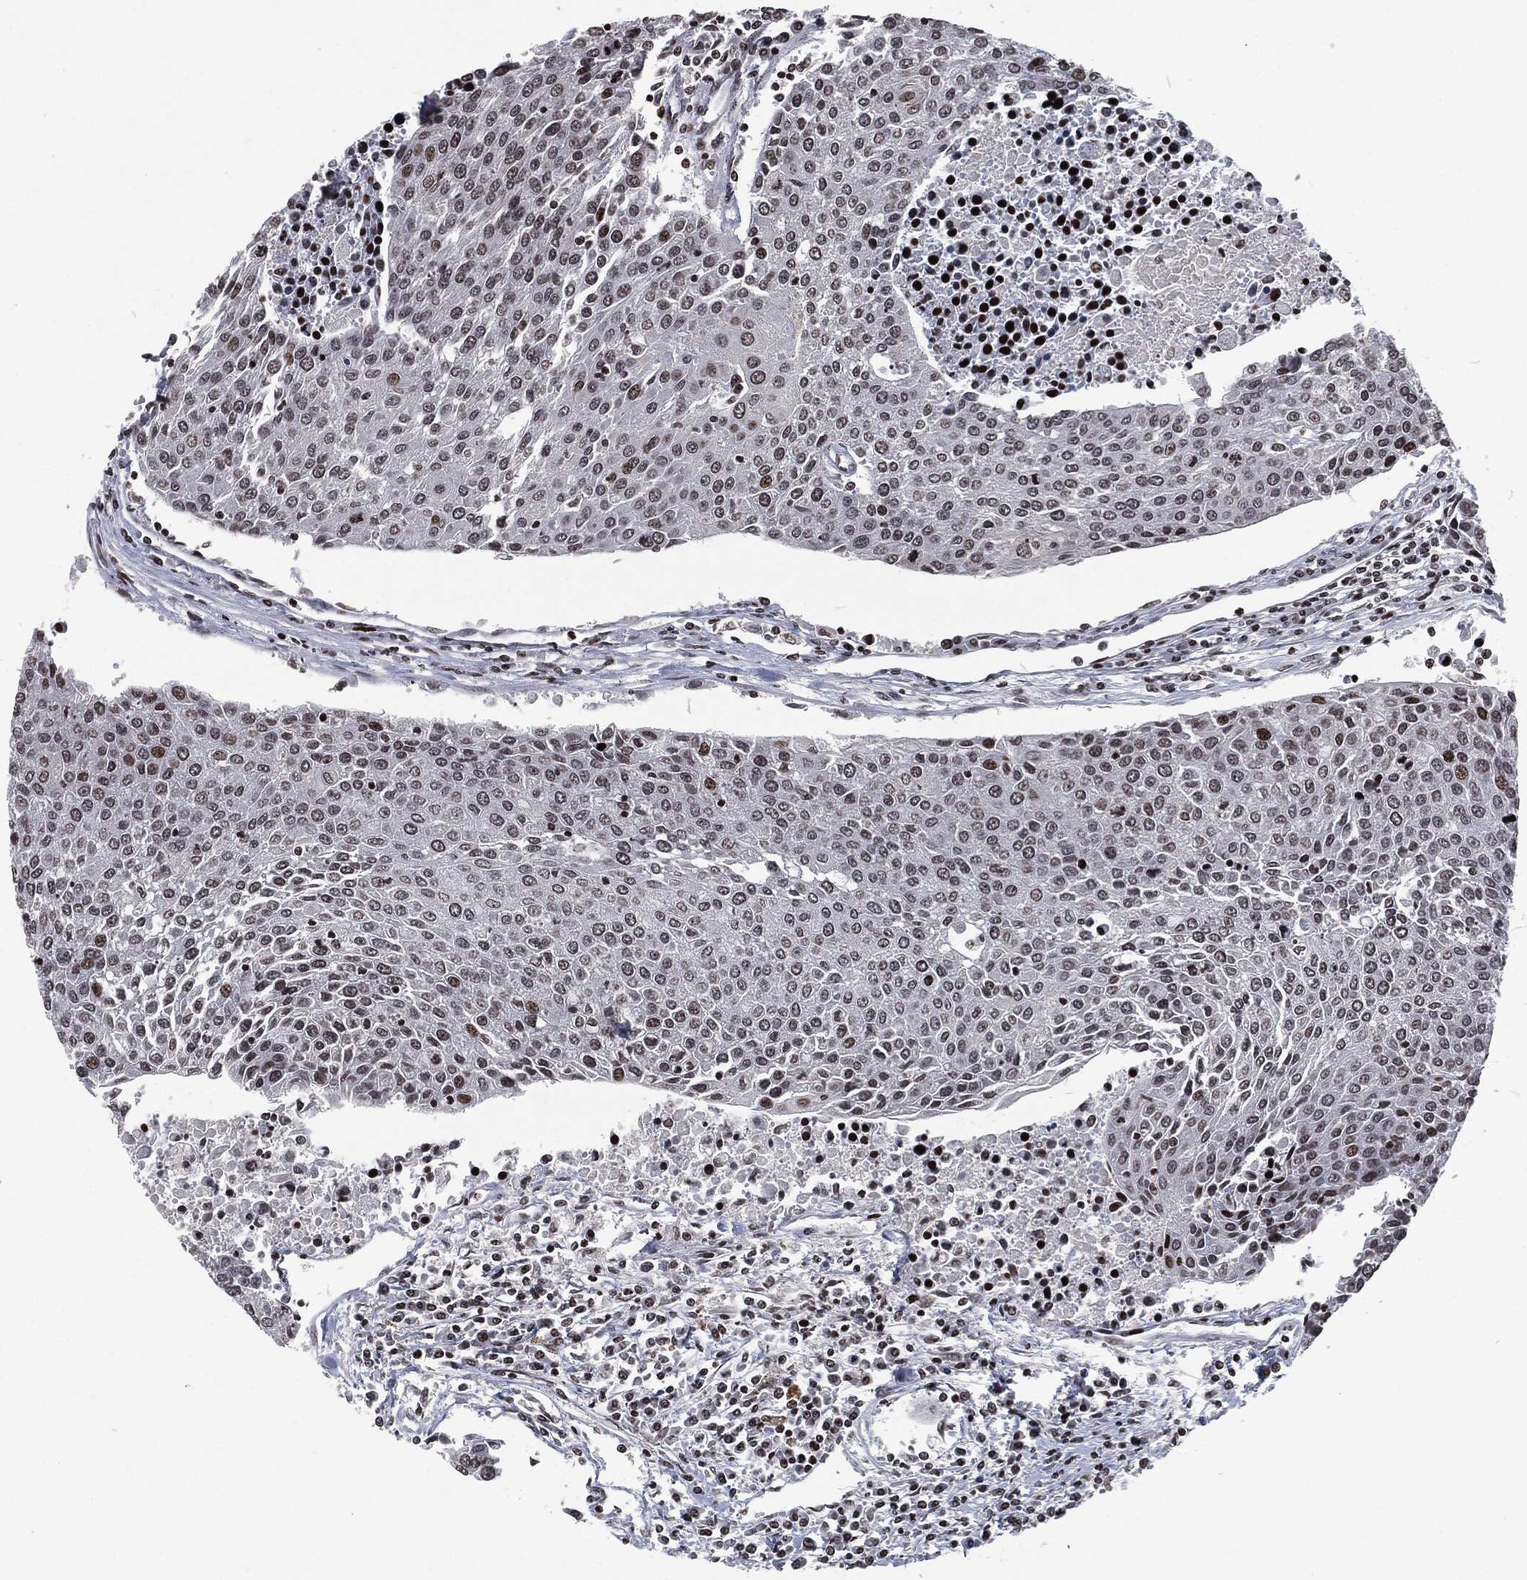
{"staining": {"intensity": "moderate", "quantity": "<25%", "location": "nuclear"}, "tissue": "urothelial cancer", "cell_type": "Tumor cells", "image_type": "cancer", "snomed": [{"axis": "morphology", "description": "Urothelial carcinoma, High grade"}, {"axis": "topography", "description": "Urinary bladder"}], "caption": "Immunohistochemistry staining of urothelial cancer, which displays low levels of moderate nuclear staining in approximately <25% of tumor cells indicating moderate nuclear protein staining. The staining was performed using DAB (brown) for protein detection and nuclei were counterstained in hematoxylin (blue).", "gene": "EGFR", "patient": {"sex": "female", "age": 85}}